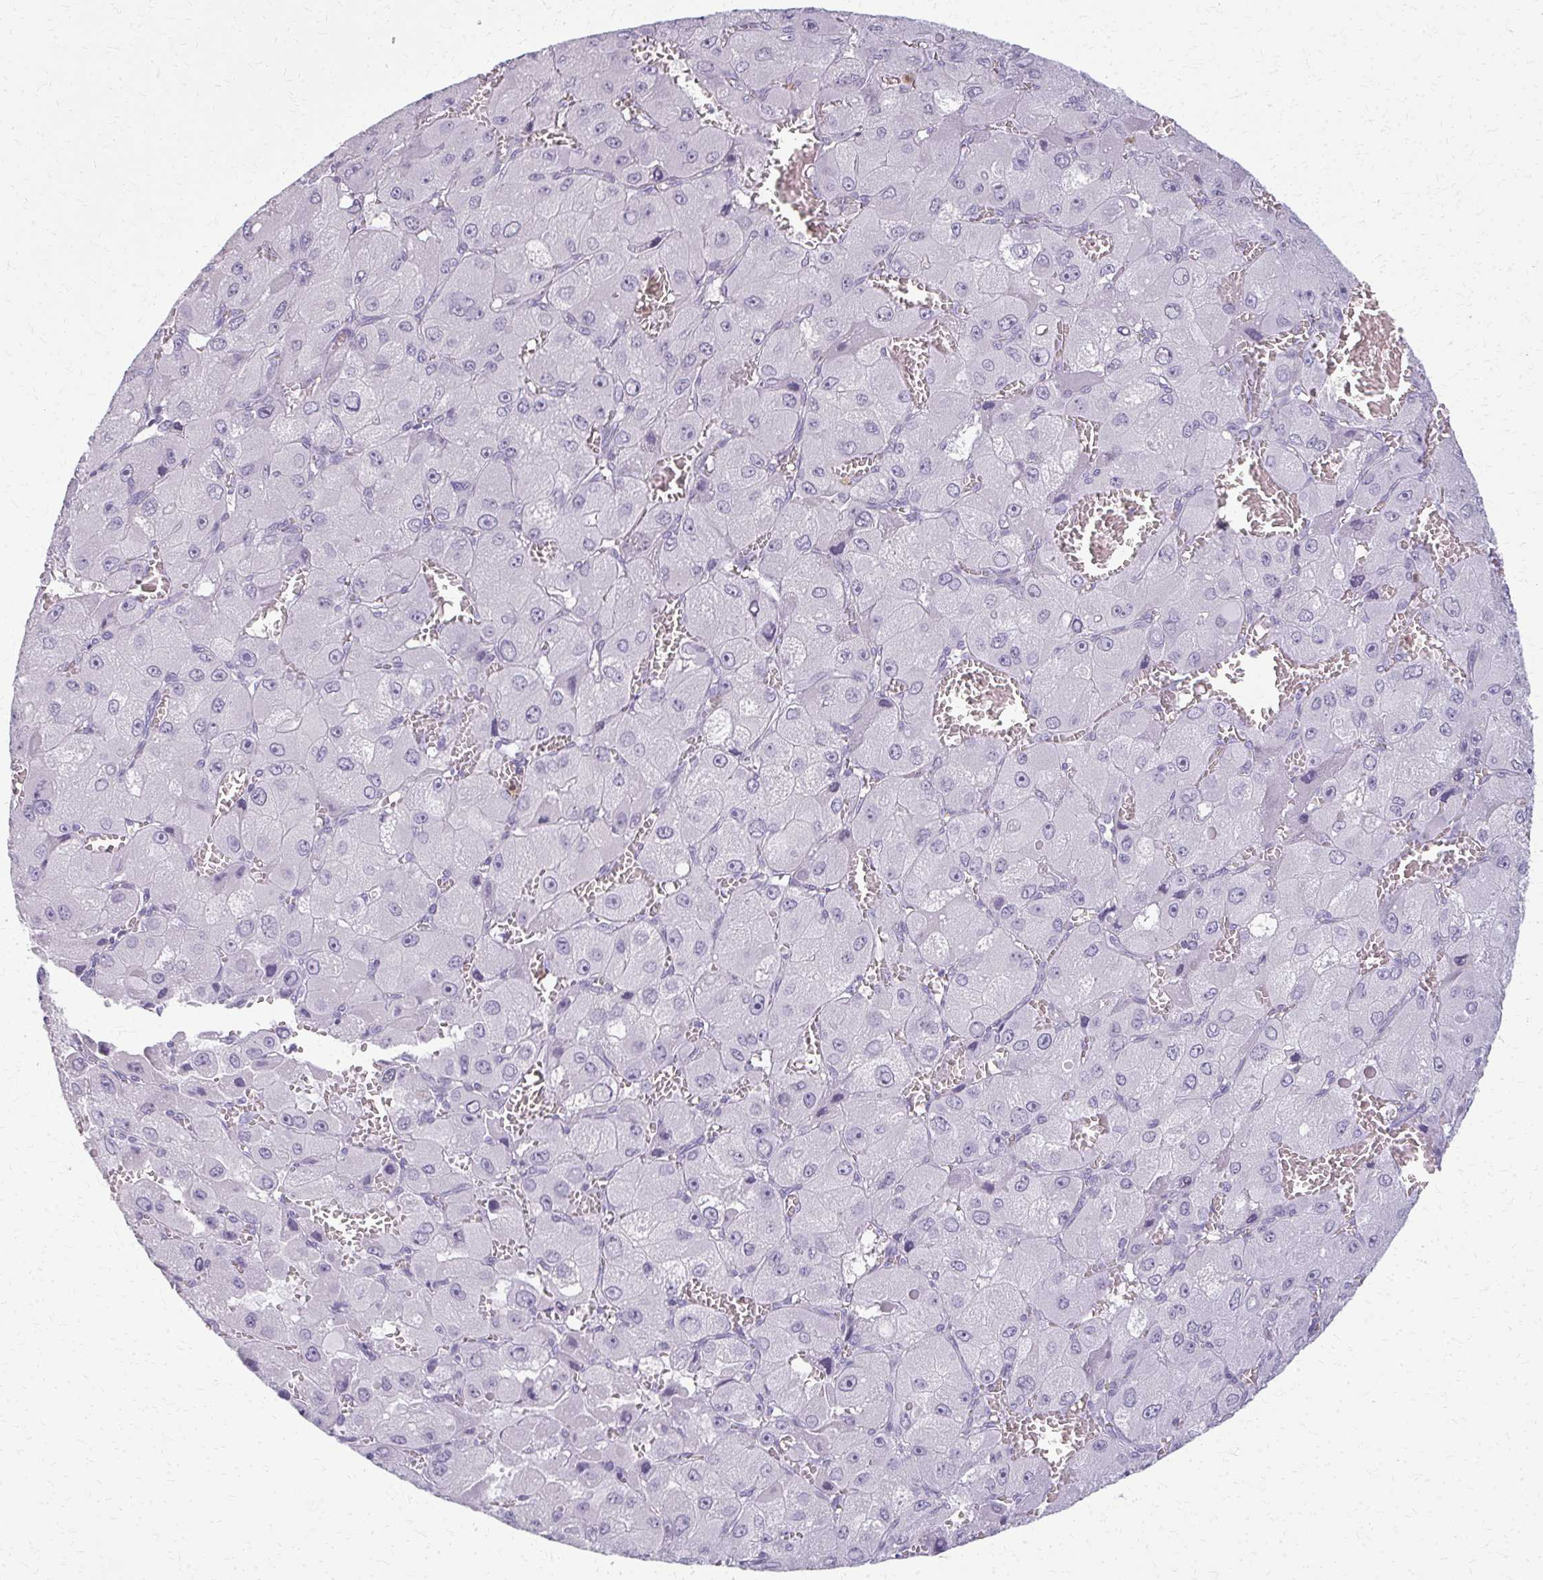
{"staining": {"intensity": "negative", "quantity": "none", "location": "none"}, "tissue": "liver cancer", "cell_type": "Tumor cells", "image_type": "cancer", "snomed": [{"axis": "morphology", "description": "Carcinoma, Hepatocellular, NOS"}, {"axis": "topography", "description": "Liver"}], "caption": "There is no significant staining in tumor cells of liver hepatocellular carcinoma. (Immunohistochemistry (ihc), brightfield microscopy, high magnification).", "gene": "CA3", "patient": {"sex": "male", "age": 27}}